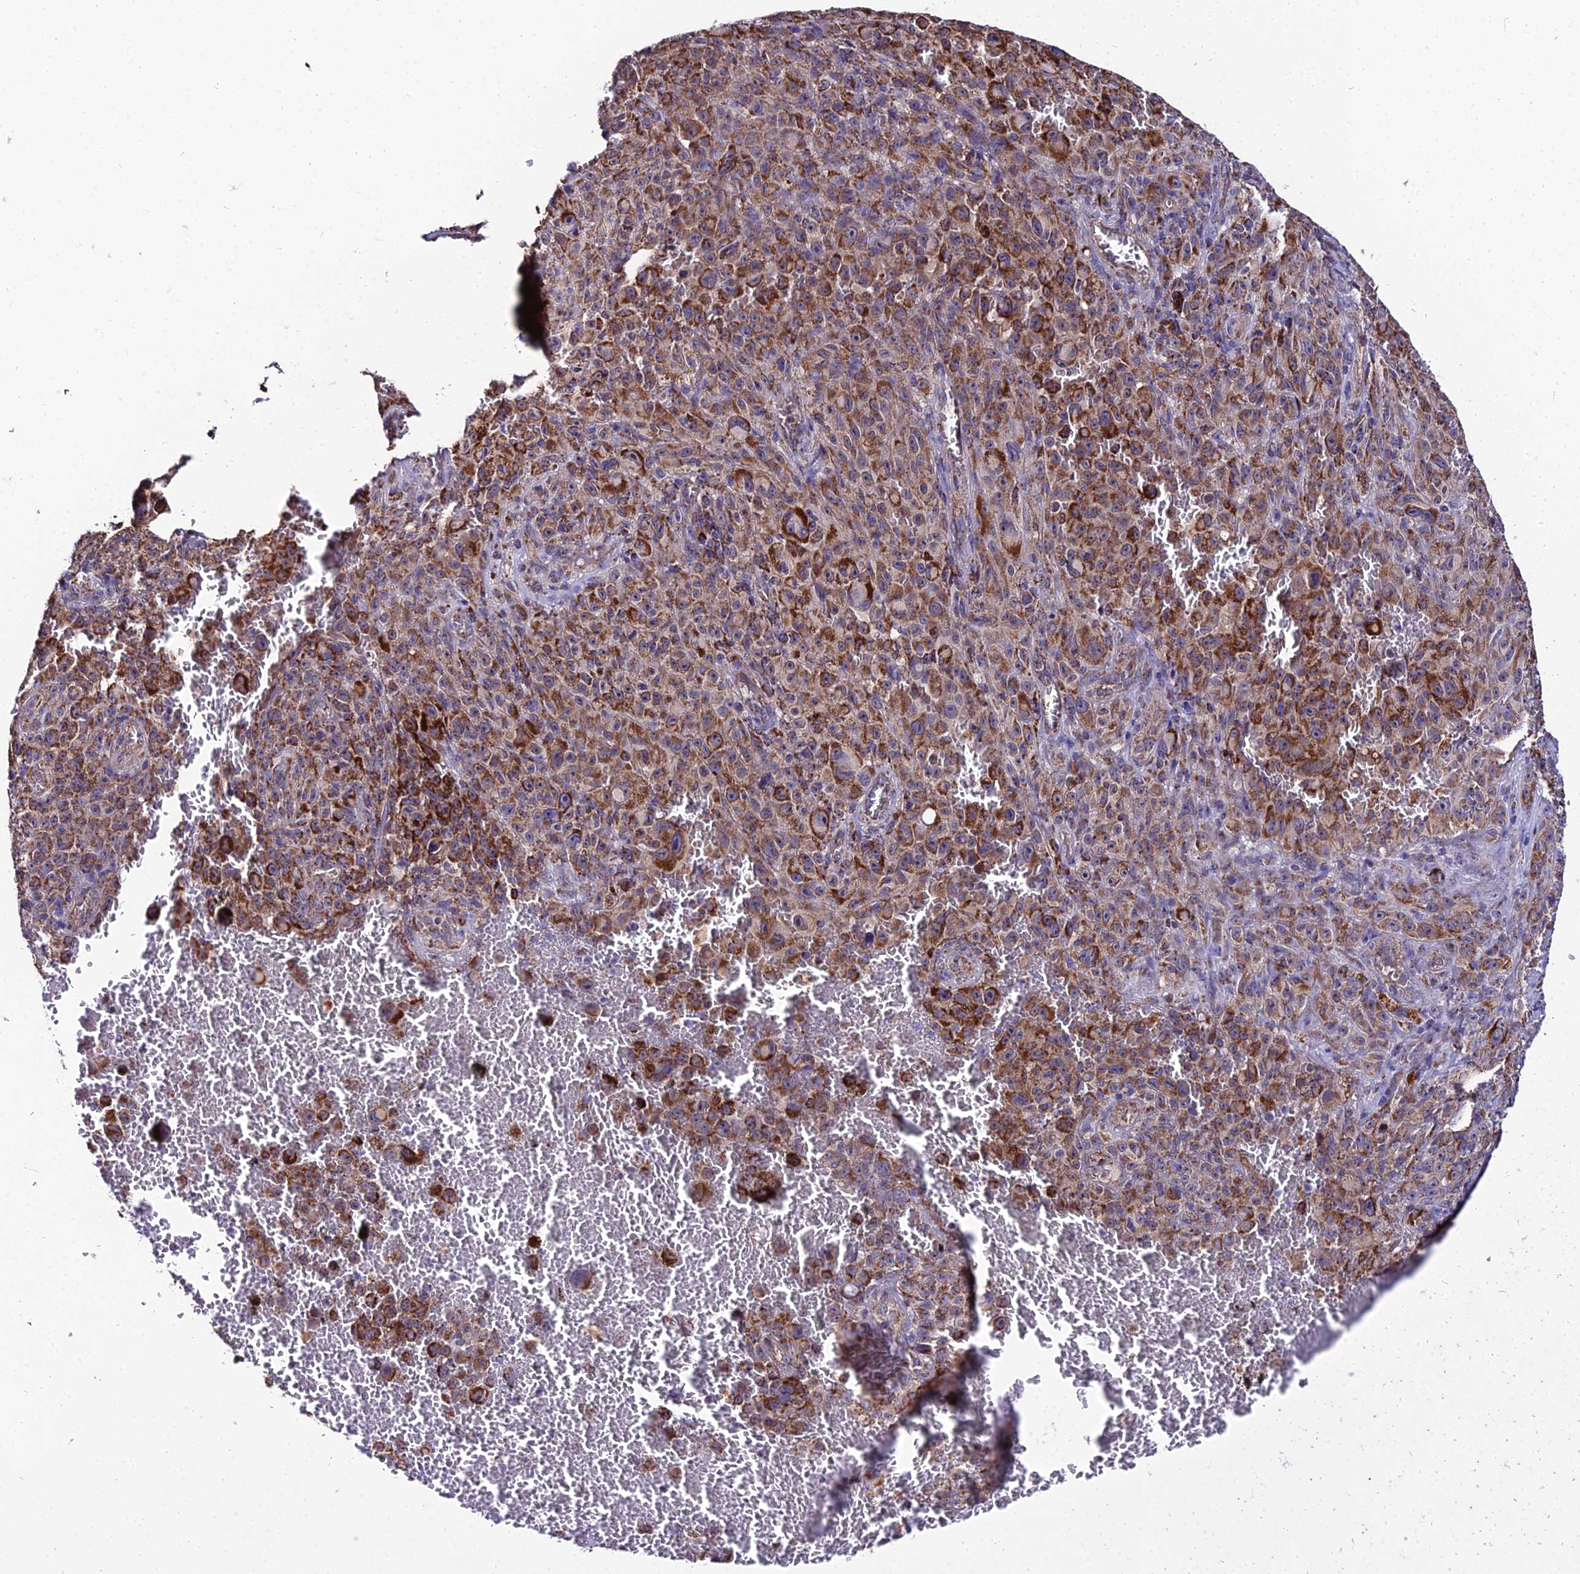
{"staining": {"intensity": "strong", "quantity": ">75%", "location": "cytoplasmic/membranous"}, "tissue": "melanoma", "cell_type": "Tumor cells", "image_type": "cancer", "snomed": [{"axis": "morphology", "description": "Malignant melanoma, NOS"}, {"axis": "topography", "description": "Skin"}], "caption": "A high amount of strong cytoplasmic/membranous positivity is identified in approximately >75% of tumor cells in melanoma tissue. The protein is shown in brown color, while the nuclei are stained blue.", "gene": "PSMD2", "patient": {"sex": "female", "age": 82}}